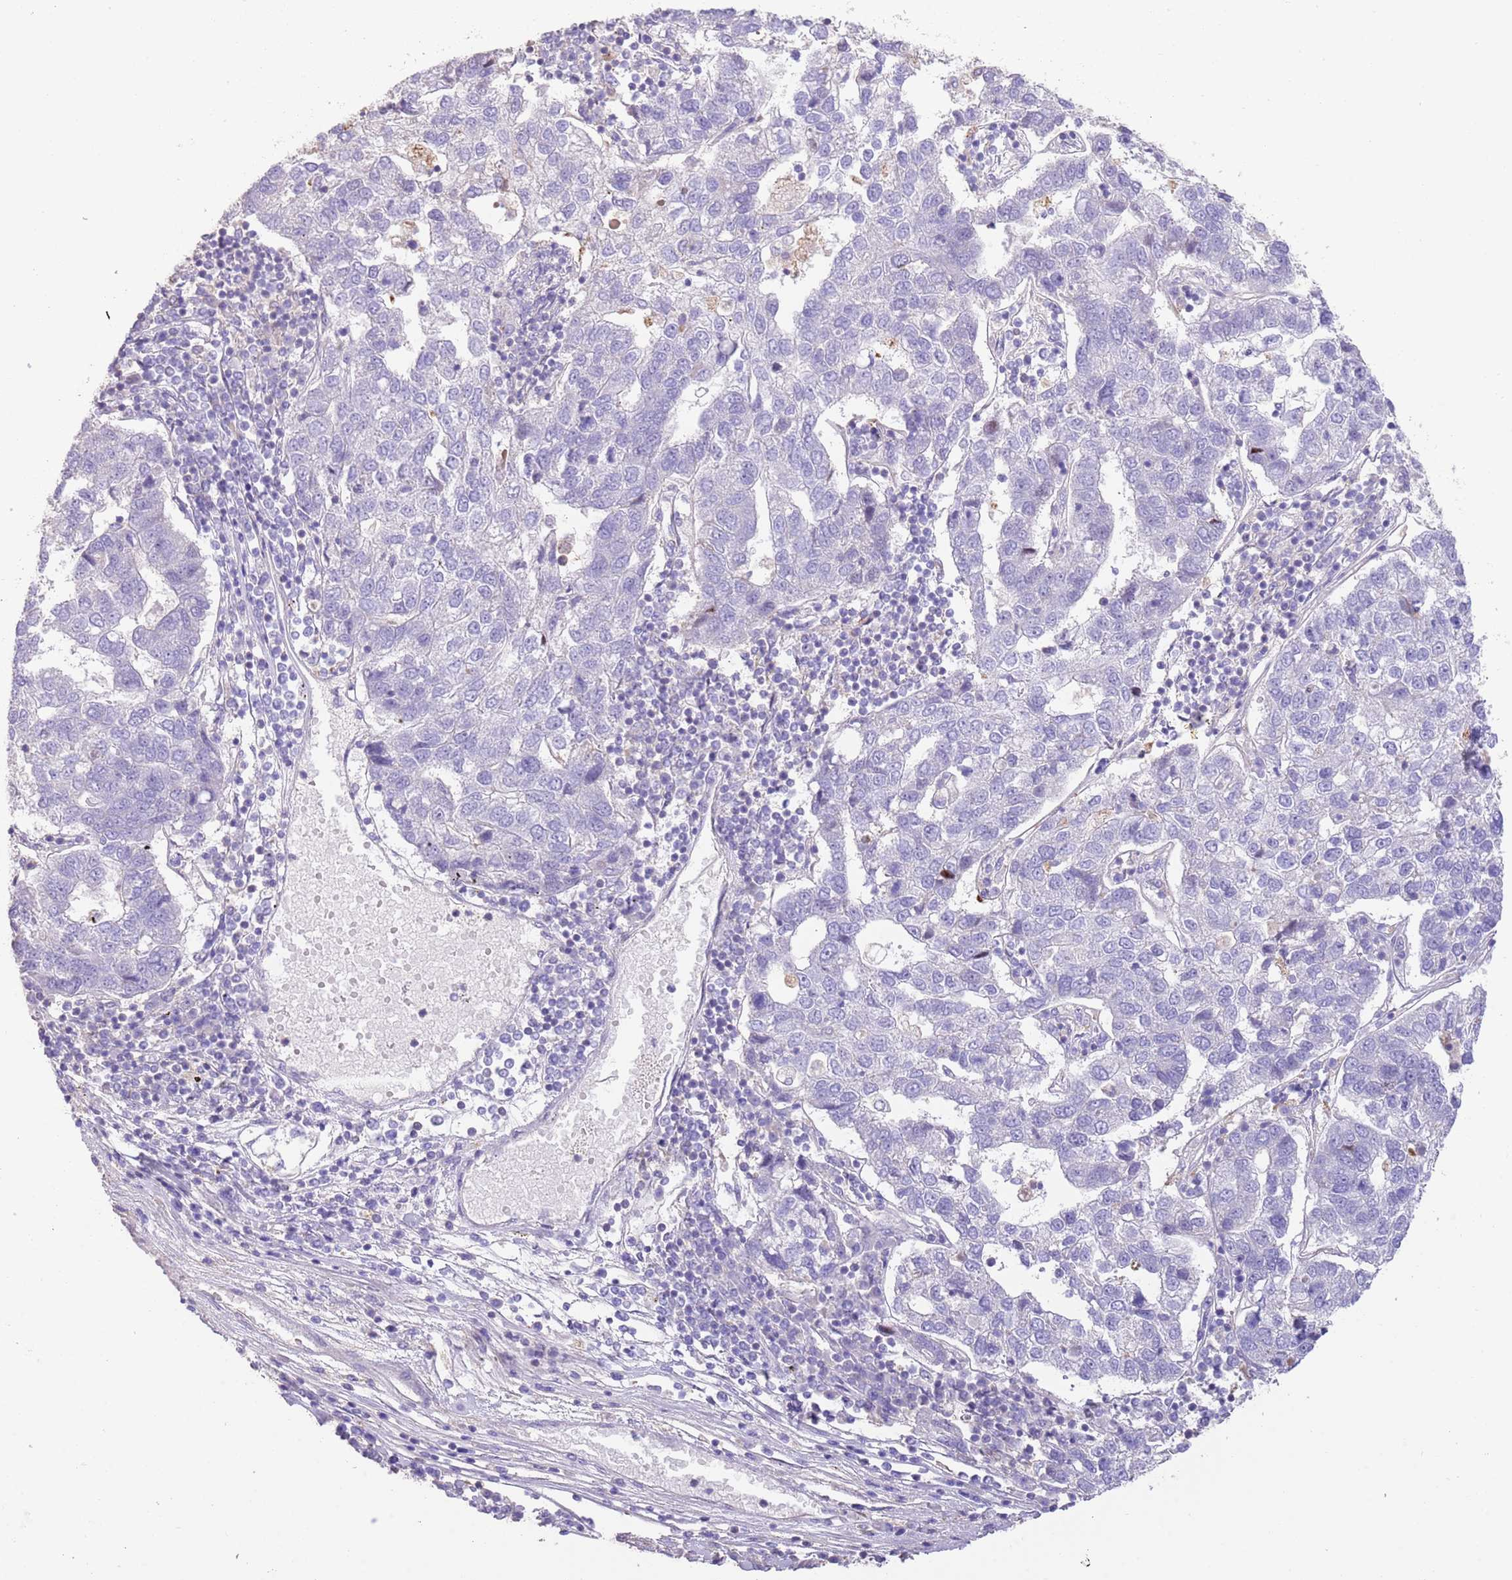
{"staining": {"intensity": "negative", "quantity": "none", "location": "none"}, "tissue": "pancreatic cancer", "cell_type": "Tumor cells", "image_type": "cancer", "snomed": [{"axis": "morphology", "description": "Adenocarcinoma, NOS"}, {"axis": "topography", "description": "Pancreas"}], "caption": "Pancreatic adenocarcinoma was stained to show a protein in brown. There is no significant staining in tumor cells.", "gene": "SFTPA1", "patient": {"sex": "female", "age": 61}}